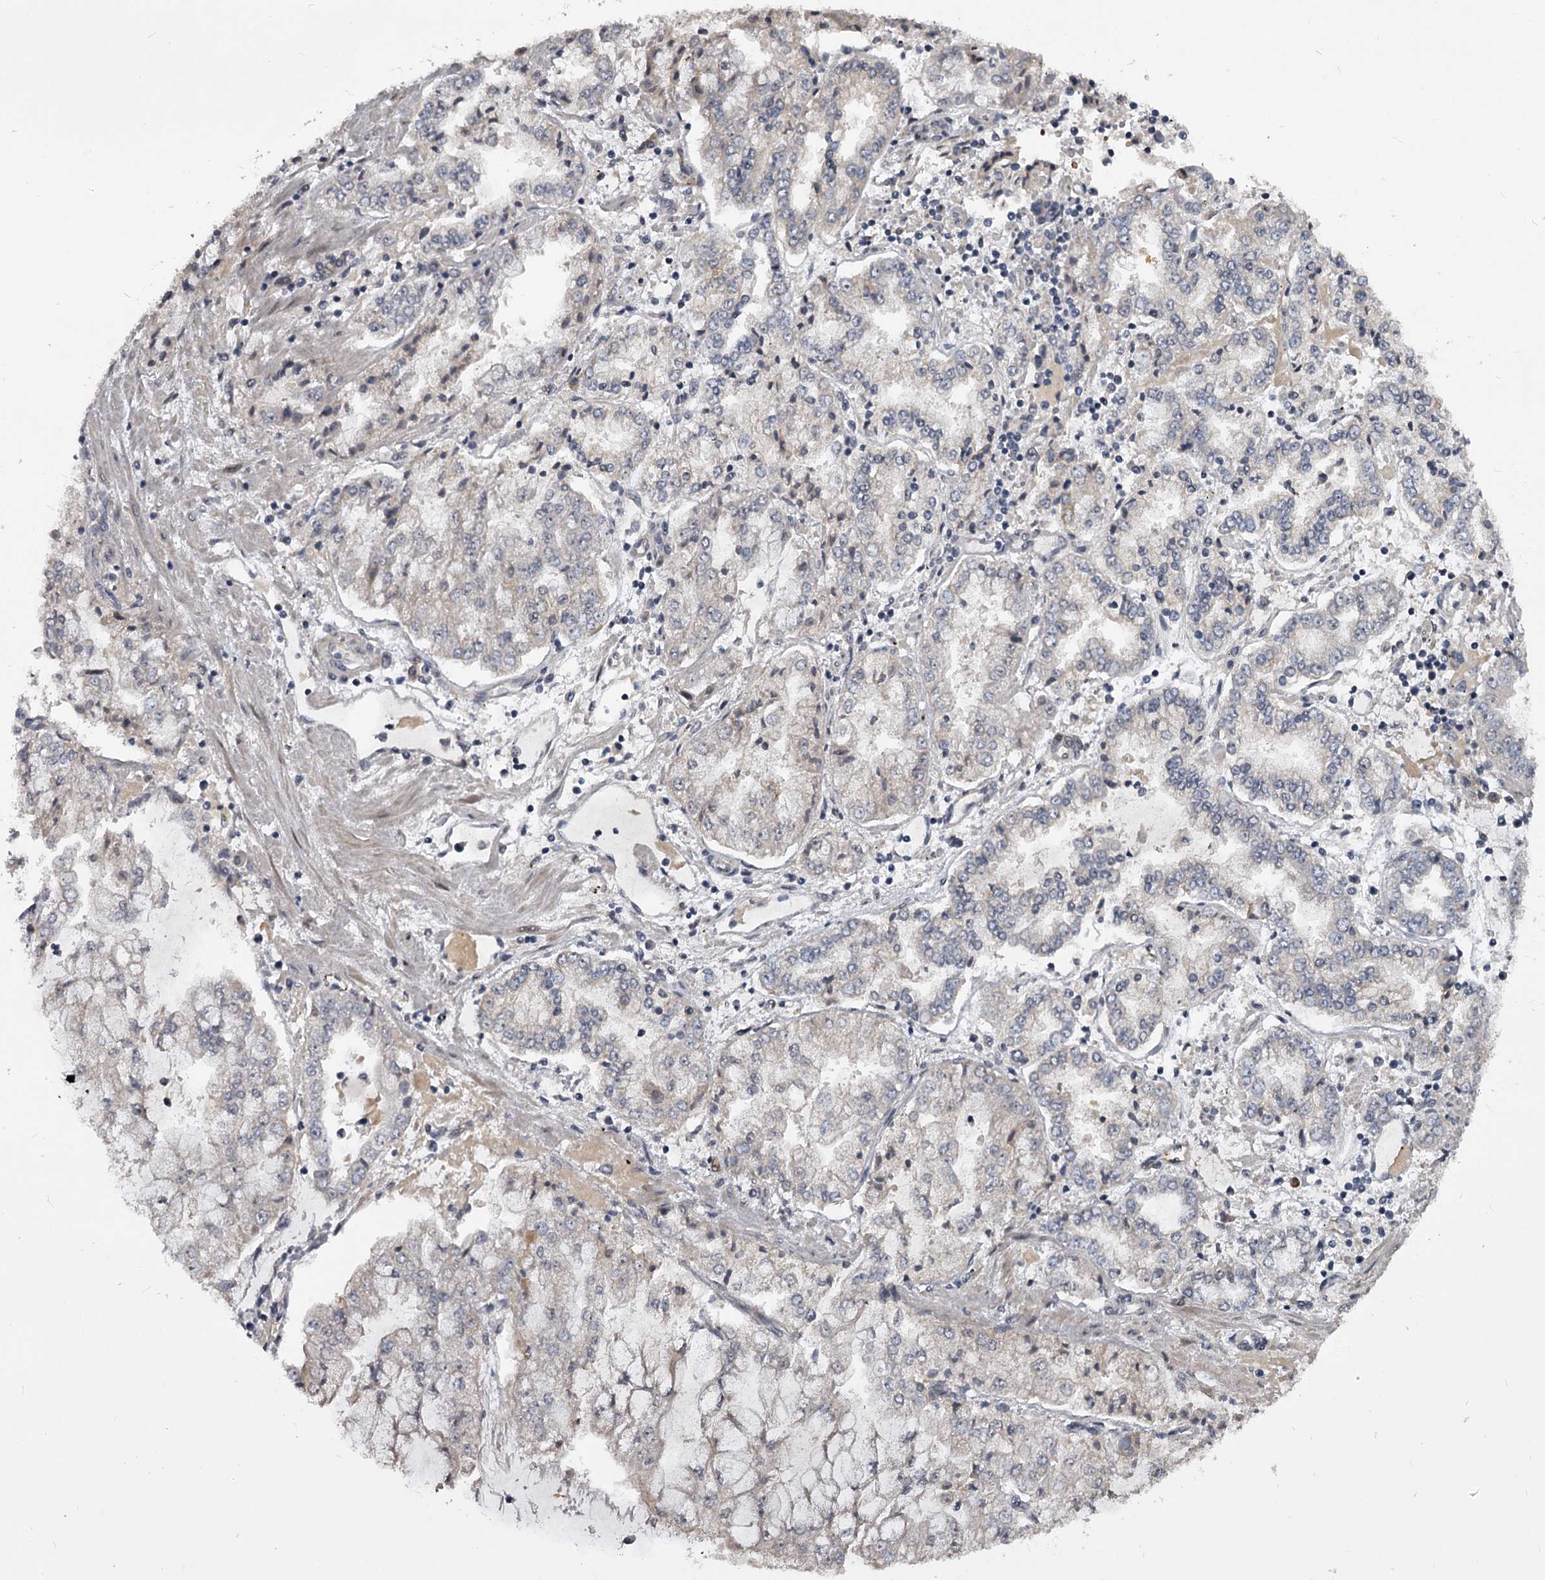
{"staining": {"intensity": "negative", "quantity": "none", "location": "none"}, "tissue": "stomach cancer", "cell_type": "Tumor cells", "image_type": "cancer", "snomed": [{"axis": "morphology", "description": "Adenocarcinoma, NOS"}, {"axis": "topography", "description": "Stomach"}], "caption": "Immunohistochemistry (IHC) of stomach cancer reveals no expression in tumor cells.", "gene": "RNF44", "patient": {"sex": "male", "age": 76}}